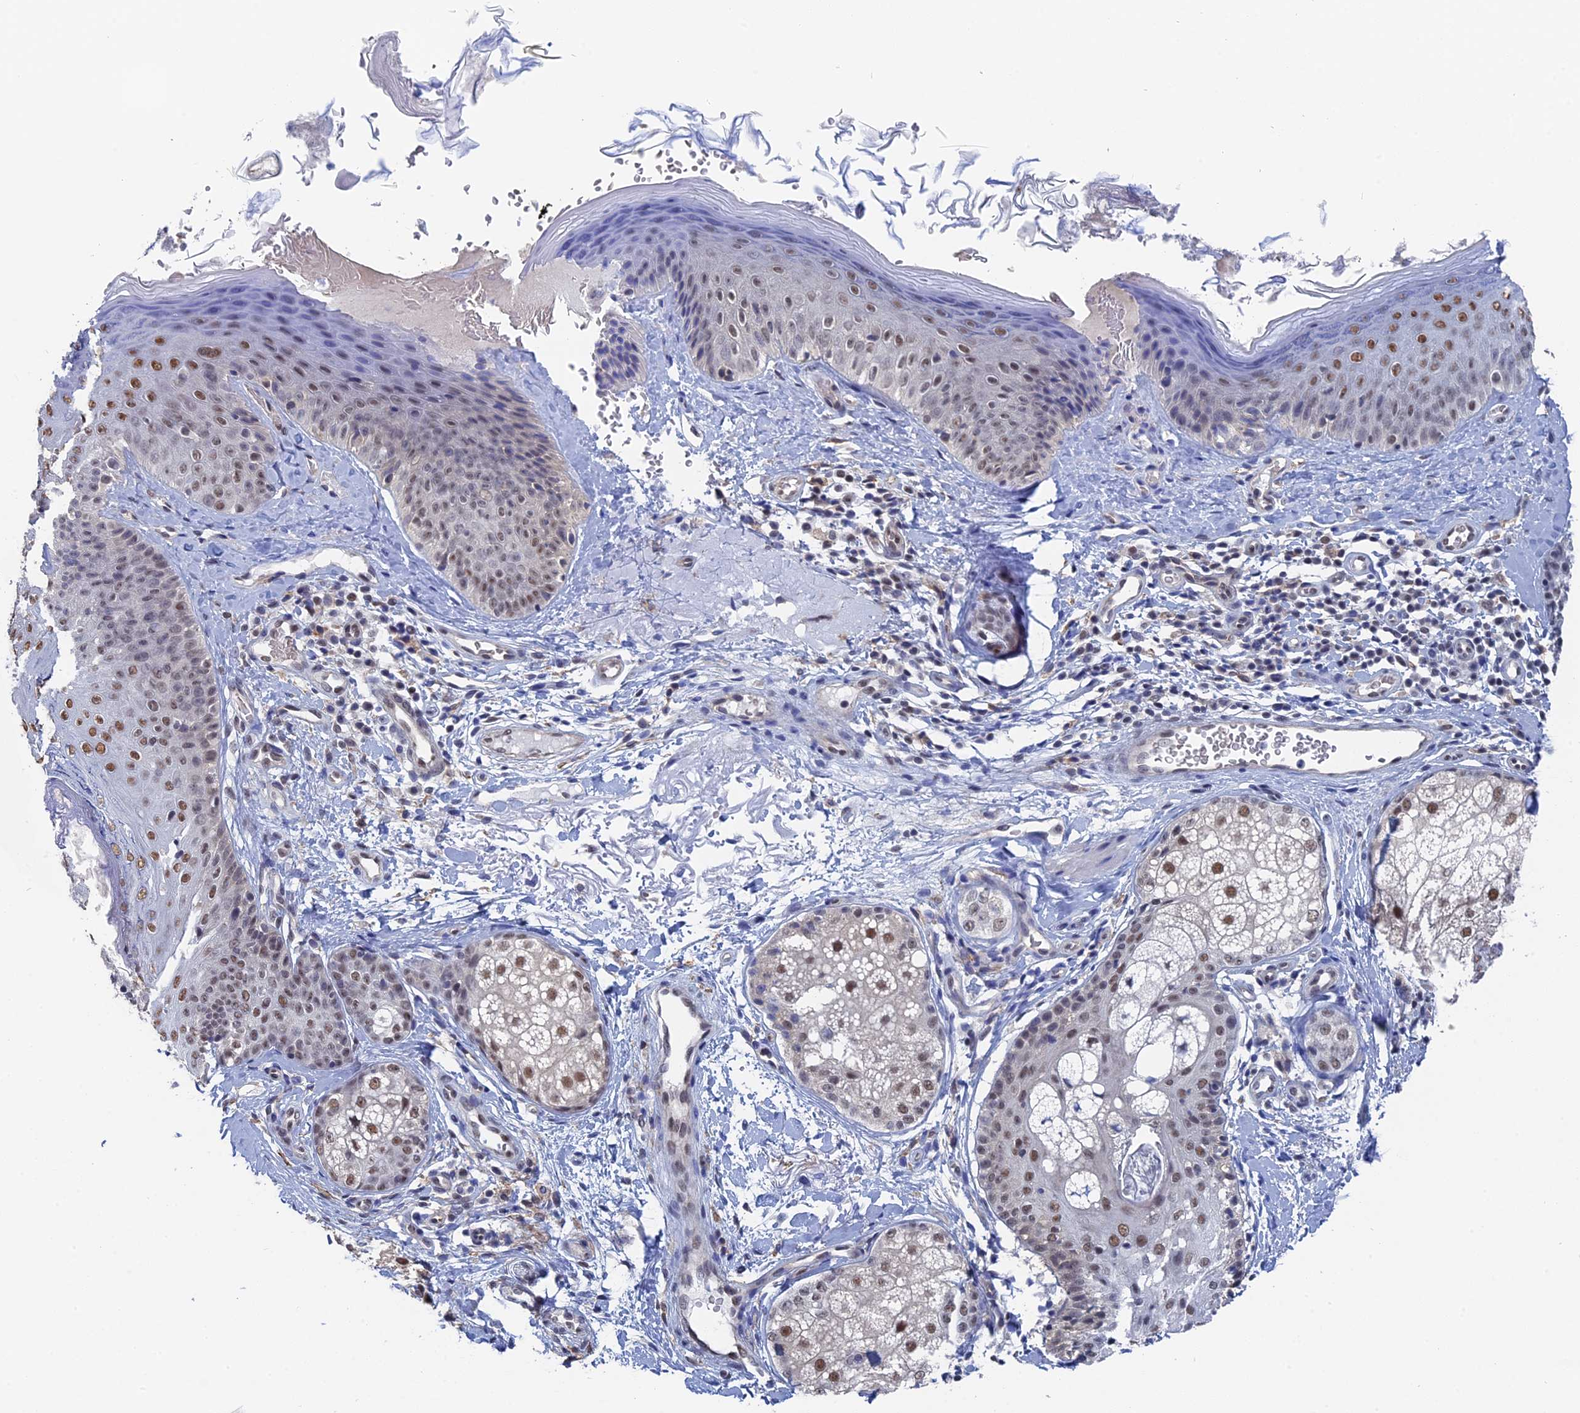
{"staining": {"intensity": "moderate", "quantity": "25%-75%", "location": "nuclear"}, "tissue": "skin", "cell_type": "Fibroblasts", "image_type": "normal", "snomed": [{"axis": "morphology", "description": "Normal tissue, NOS"}, {"axis": "topography", "description": "Skin"}], "caption": "DAB (3,3'-diaminobenzidine) immunohistochemical staining of unremarkable human skin reveals moderate nuclear protein staining in approximately 25%-75% of fibroblasts.", "gene": "TSSC4", "patient": {"sex": "male", "age": 57}}